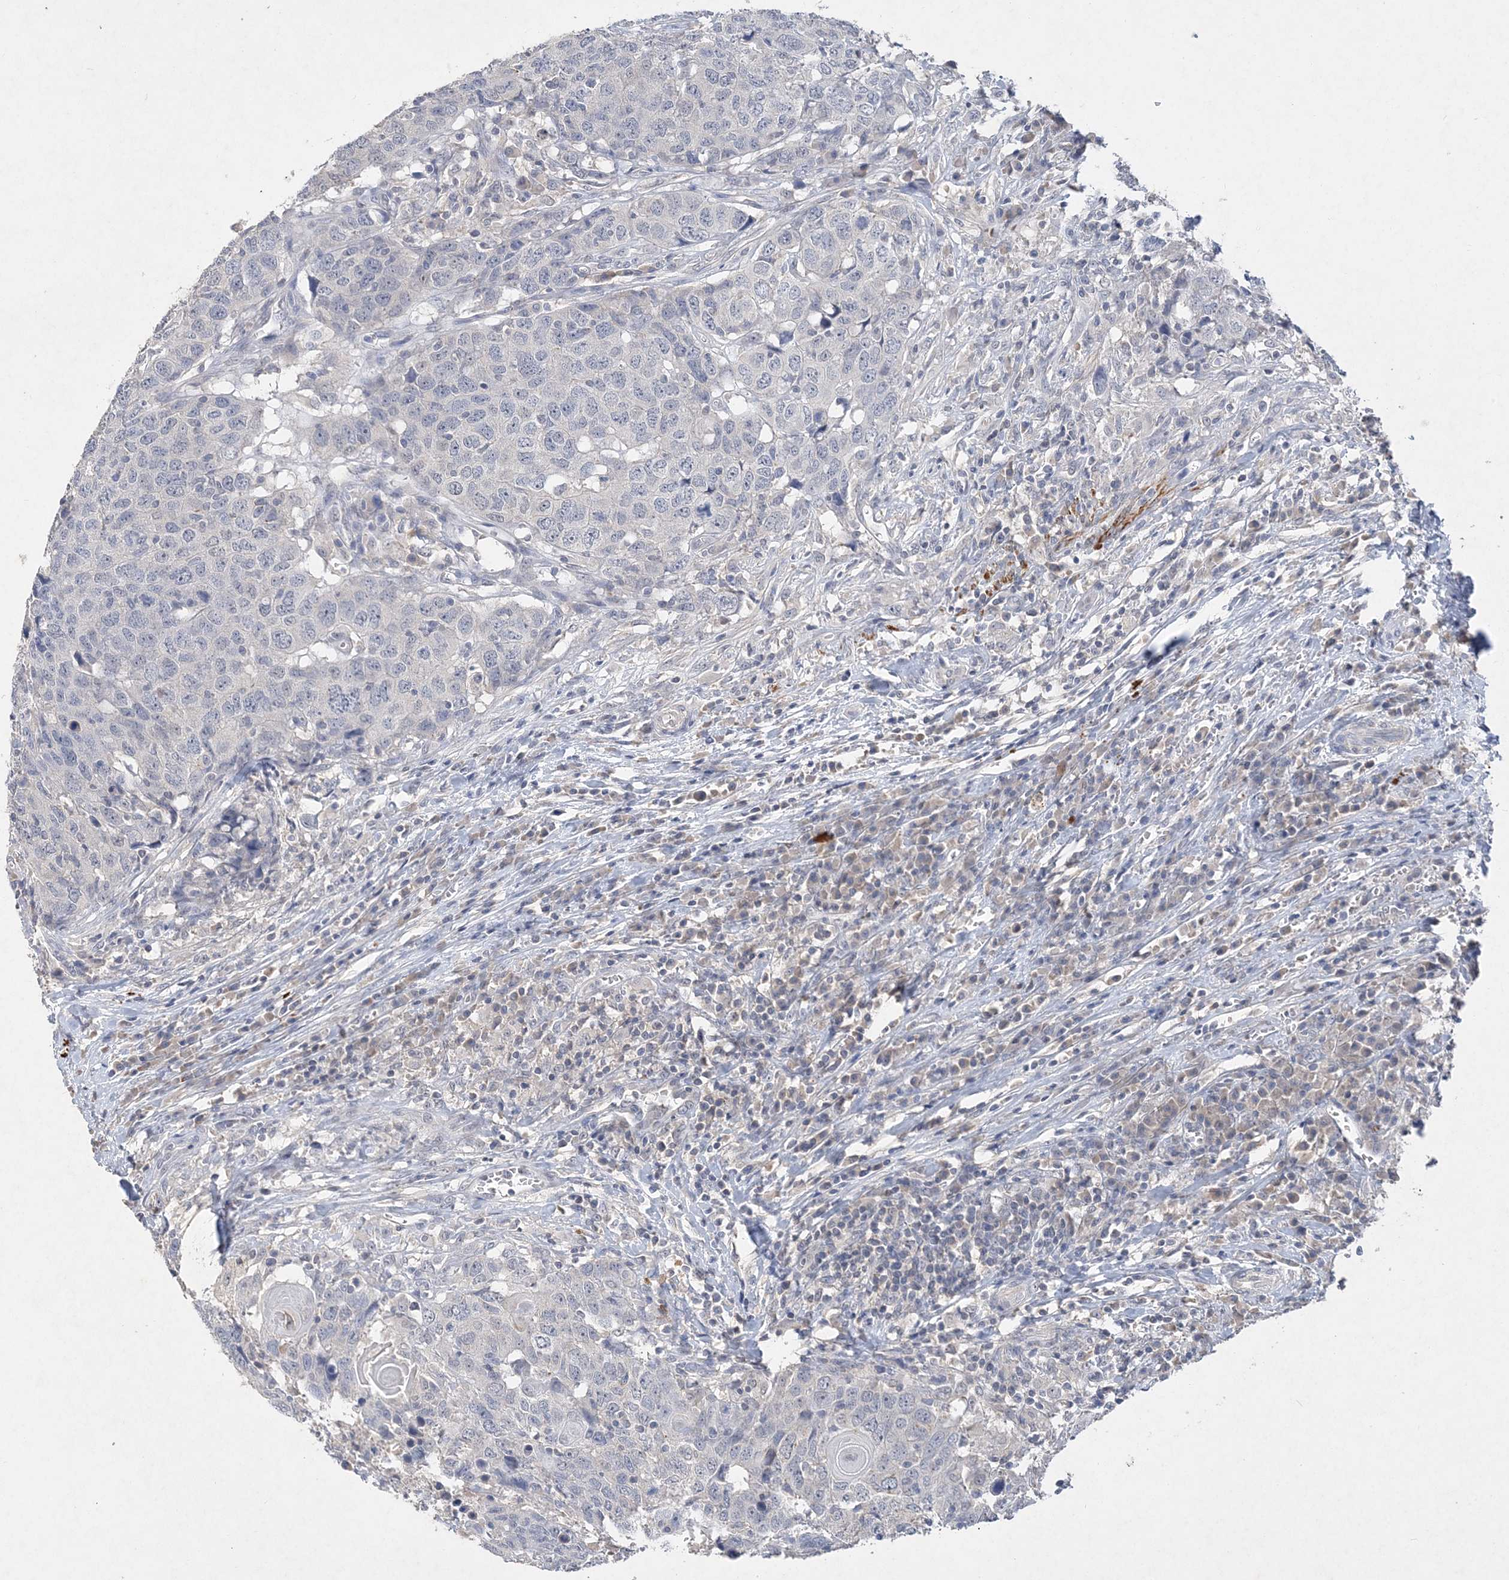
{"staining": {"intensity": "negative", "quantity": "none", "location": "none"}, "tissue": "head and neck cancer", "cell_type": "Tumor cells", "image_type": "cancer", "snomed": [{"axis": "morphology", "description": "Squamous cell carcinoma, NOS"}, {"axis": "topography", "description": "Head-Neck"}], "caption": "Squamous cell carcinoma (head and neck) stained for a protein using immunohistochemistry (IHC) exhibits no expression tumor cells.", "gene": "C11orf58", "patient": {"sex": "male", "age": 66}}